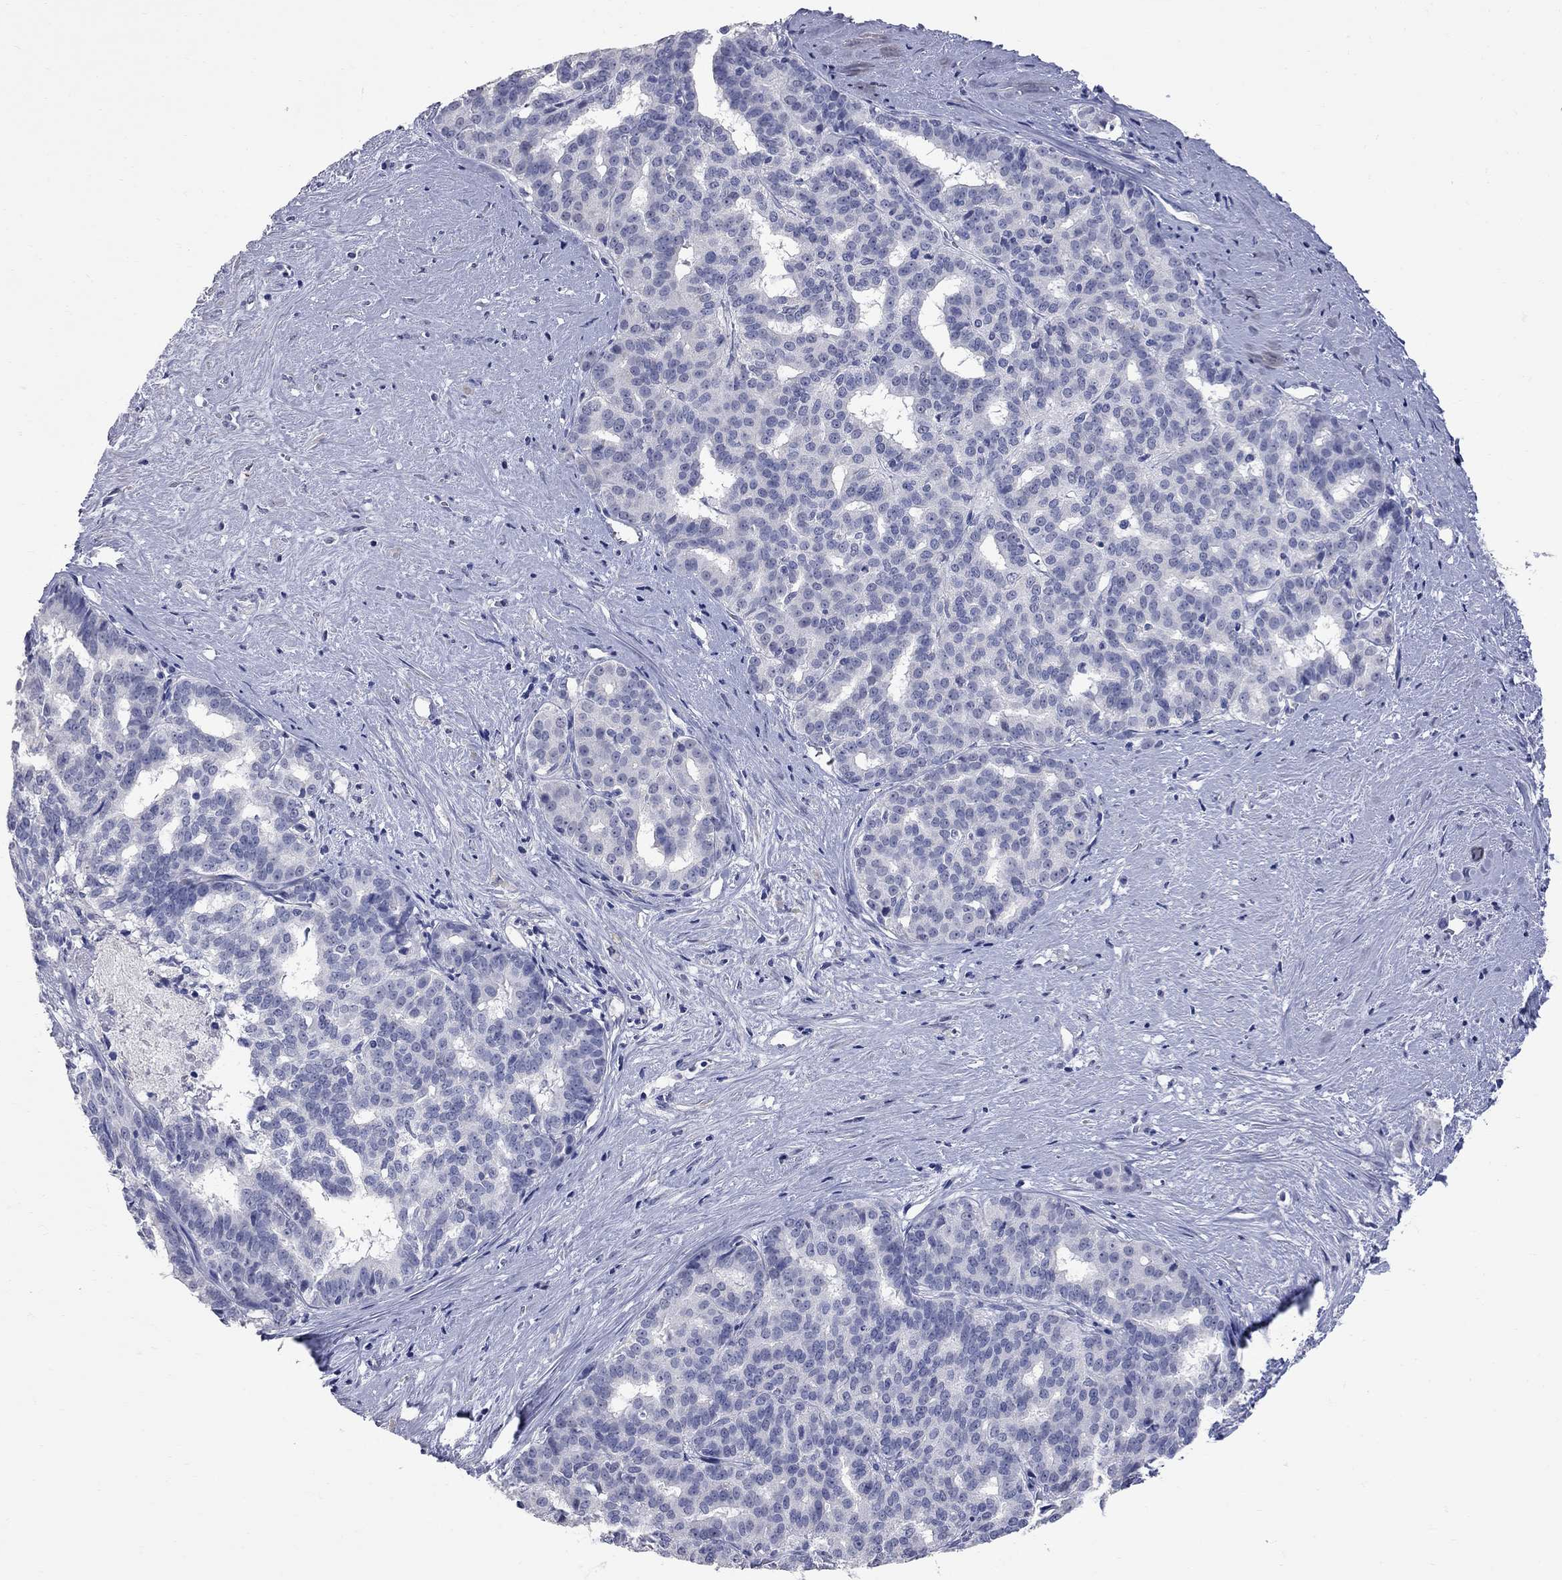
{"staining": {"intensity": "negative", "quantity": "none", "location": "none"}, "tissue": "liver cancer", "cell_type": "Tumor cells", "image_type": "cancer", "snomed": [{"axis": "morphology", "description": "Cholangiocarcinoma"}, {"axis": "topography", "description": "Liver"}], "caption": "Immunohistochemistry (IHC) histopathology image of liver cholangiocarcinoma stained for a protein (brown), which reveals no positivity in tumor cells.", "gene": "FAM221B", "patient": {"sex": "female", "age": 47}}